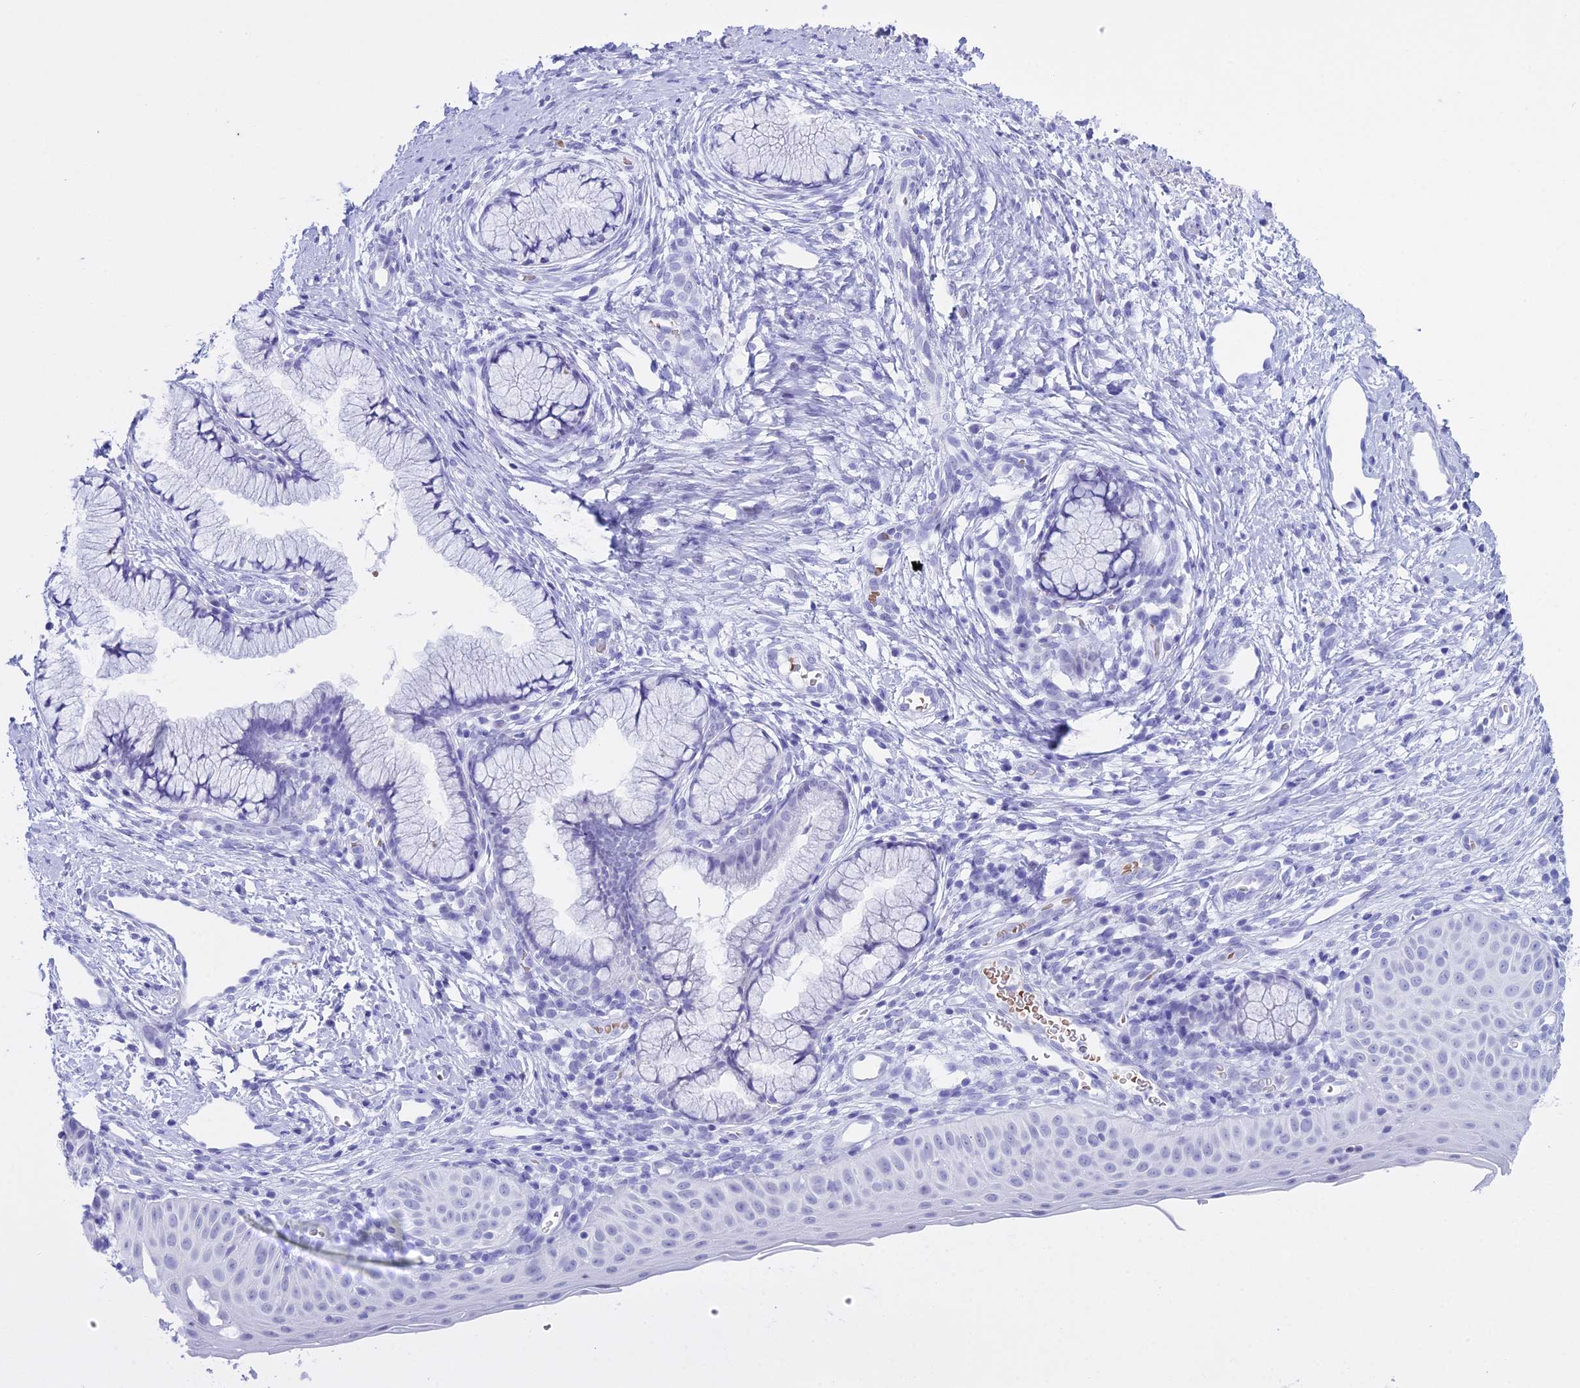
{"staining": {"intensity": "negative", "quantity": "none", "location": "none"}, "tissue": "cervix", "cell_type": "Glandular cells", "image_type": "normal", "snomed": [{"axis": "morphology", "description": "Normal tissue, NOS"}, {"axis": "topography", "description": "Cervix"}], "caption": "Cervix was stained to show a protein in brown. There is no significant expression in glandular cells. The staining was performed using DAB to visualize the protein expression in brown, while the nuclei were stained in blue with hematoxylin (Magnification: 20x).", "gene": "RNPS1", "patient": {"sex": "female", "age": 36}}